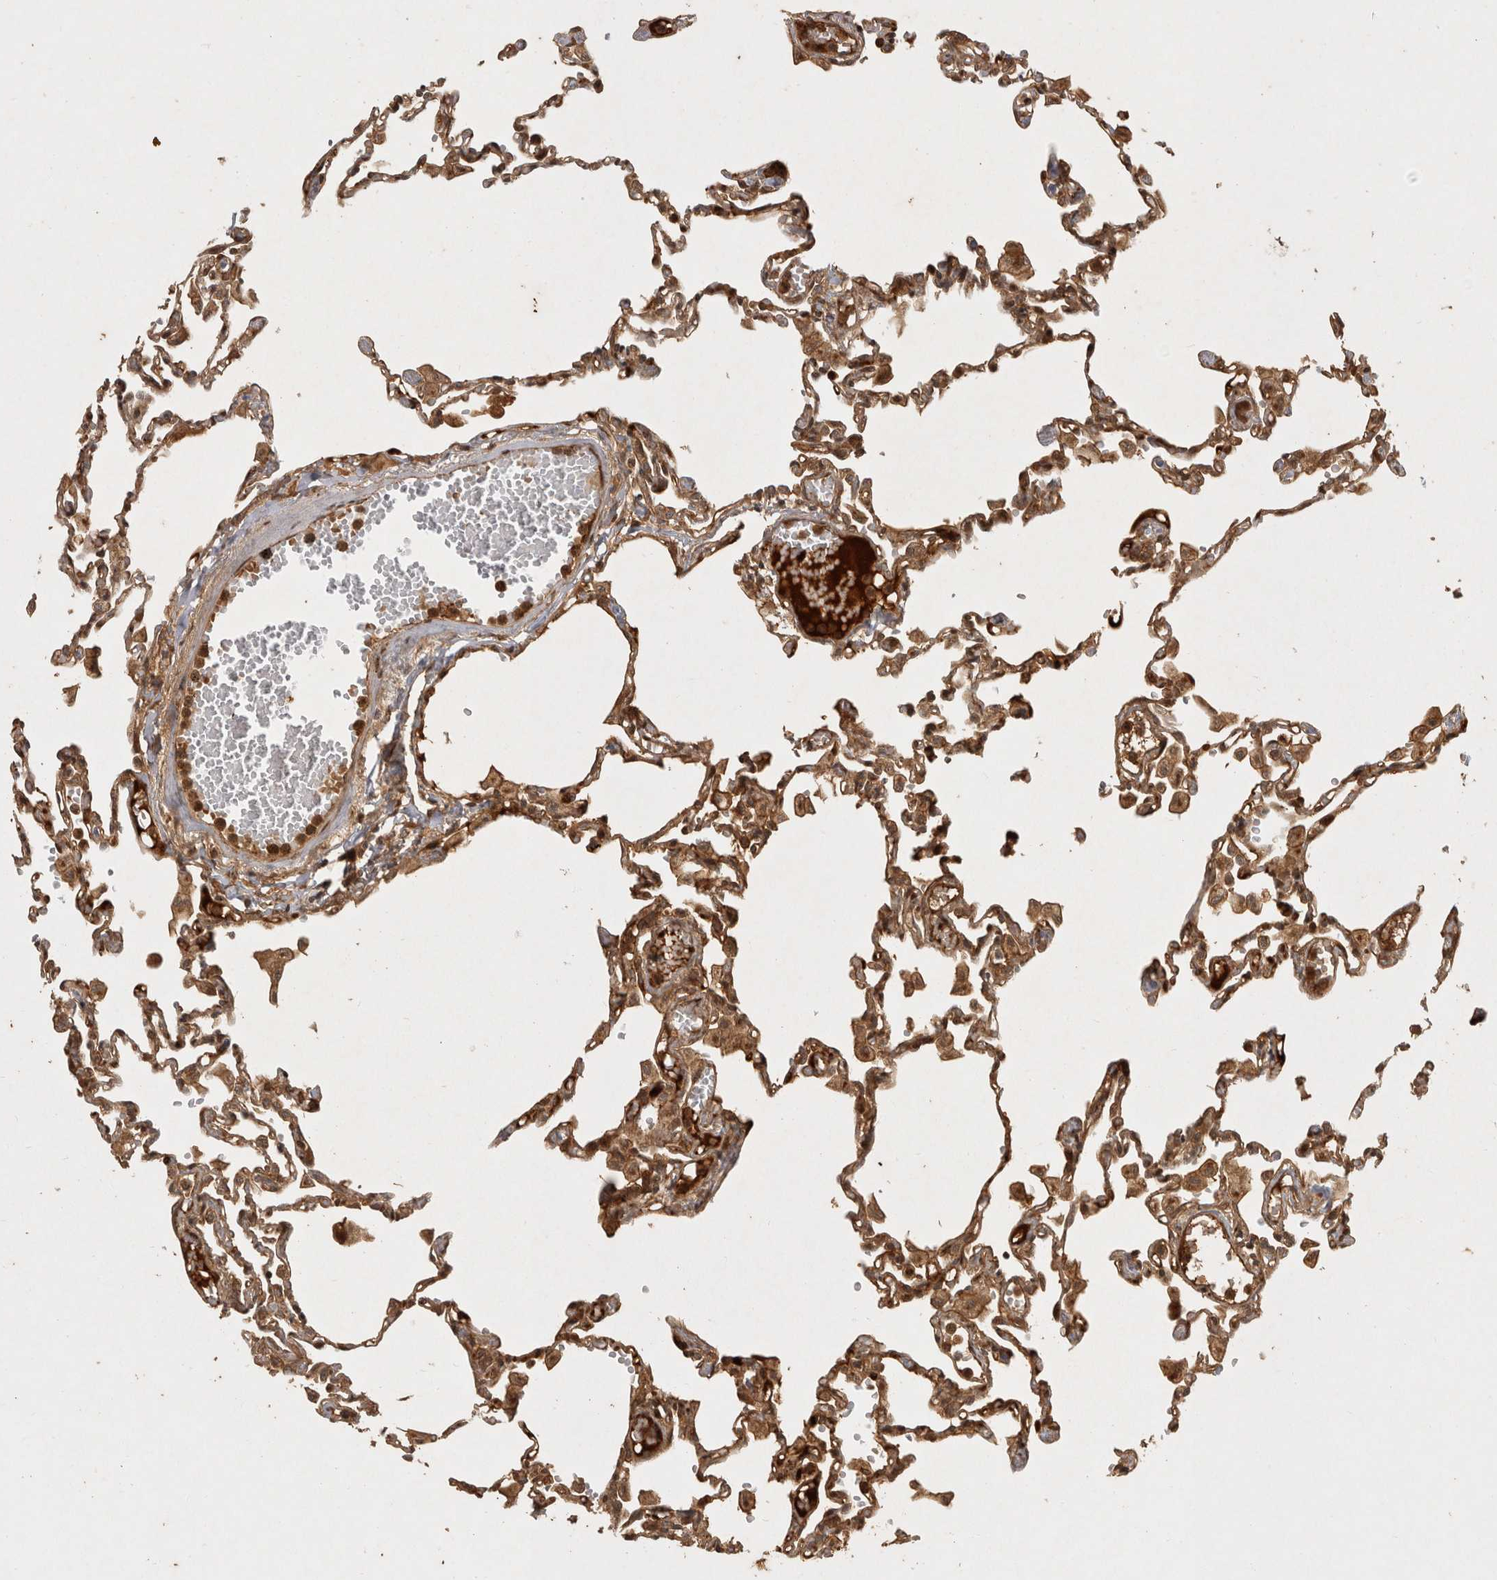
{"staining": {"intensity": "moderate", "quantity": ">75%", "location": "cytoplasmic/membranous"}, "tissue": "lung", "cell_type": "Alveolar cells", "image_type": "normal", "snomed": [{"axis": "morphology", "description": "Normal tissue, NOS"}, {"axis": "topography", "description": "Bronchus"}, {"axis": "topography", "description": "Lung"}], "caption": "IHC image of normal lung: human lung stained using immunohistochemistry (IHC) displays medium levels of moderate protein expression localized specifically in the cytoplasmic/membranous of alveolar cells, appearing as a cytoplasmic/membranous brown color.", "gene": "CAMSAP2", "patient": {"sex": "female", "age": 49}}